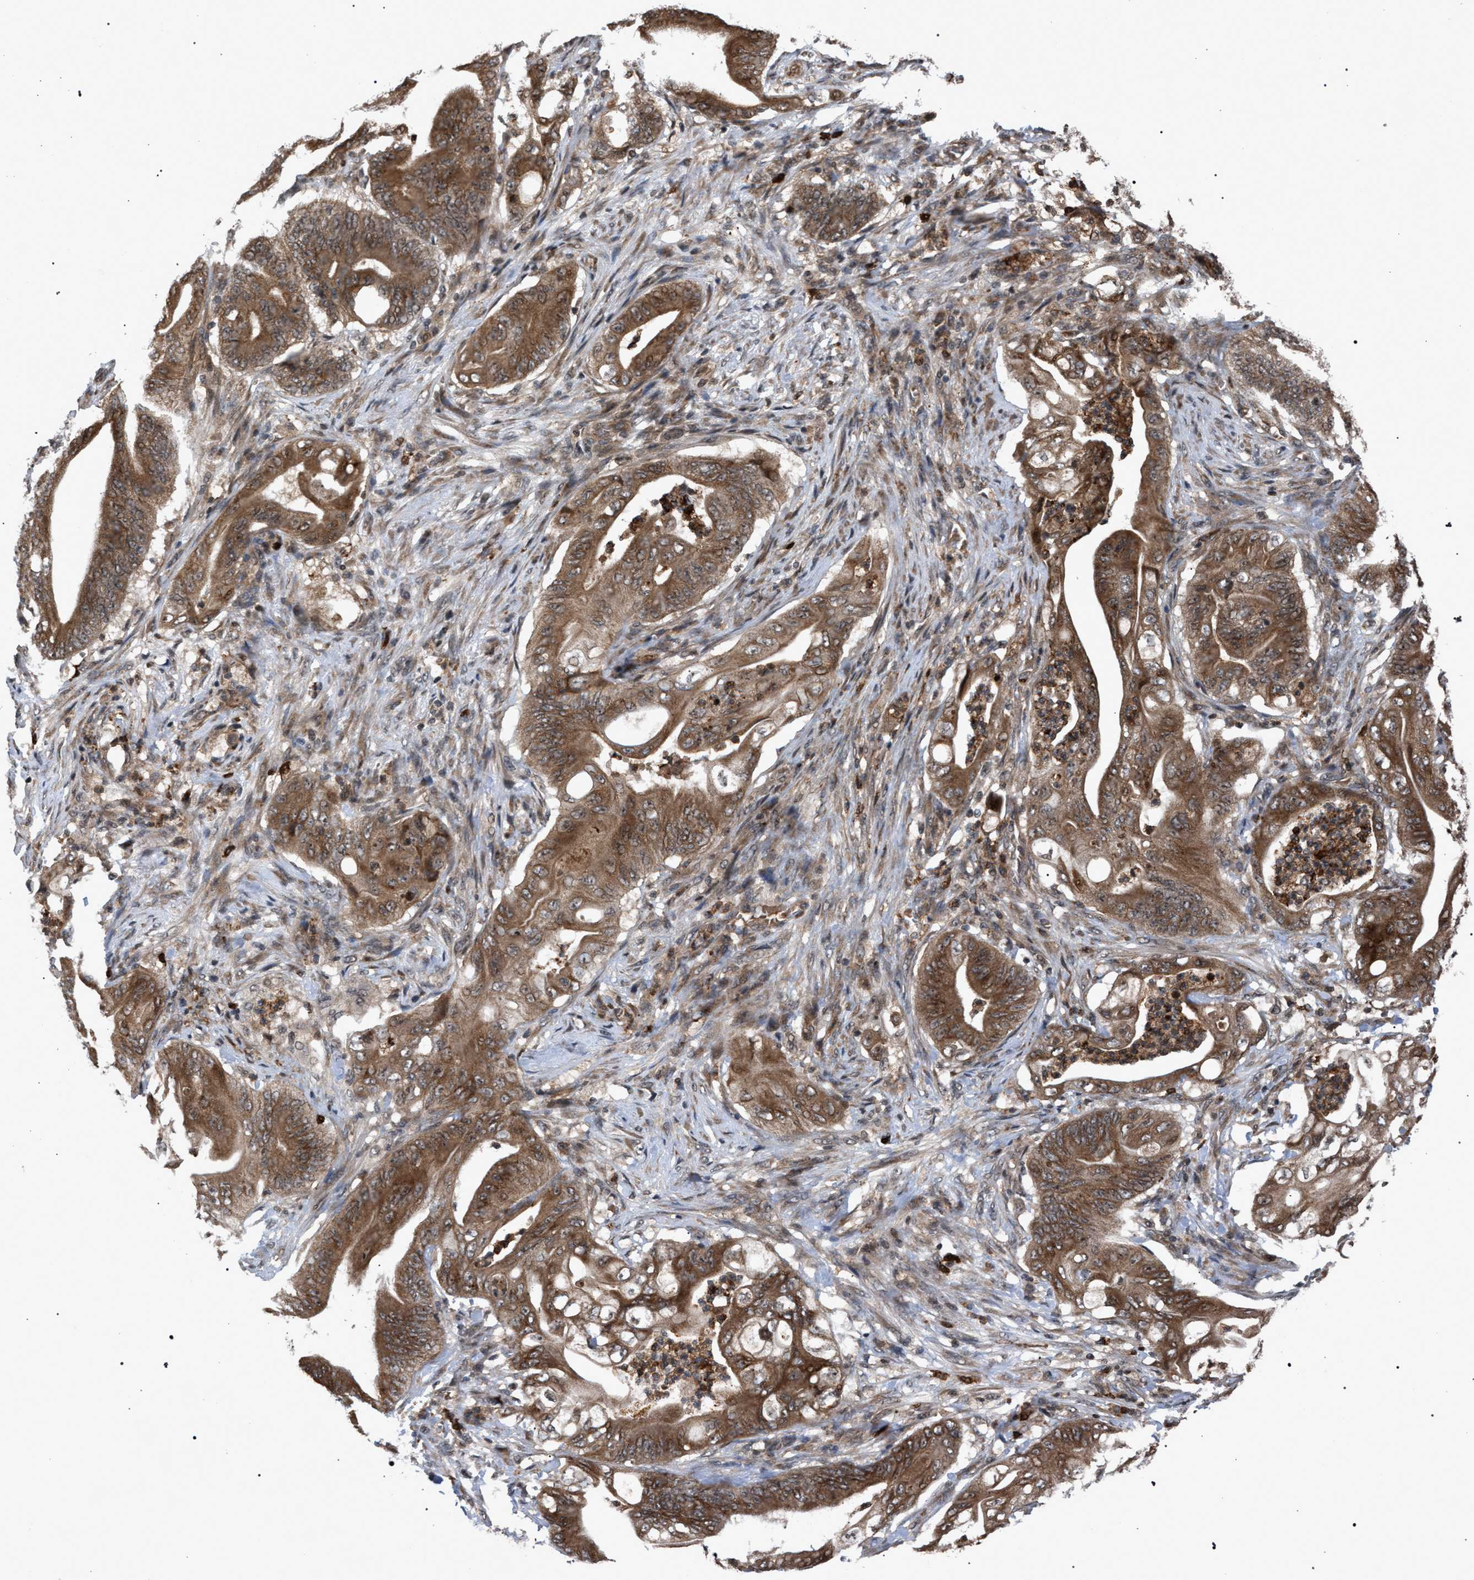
{"staining": {"intensity": "moderate", "quantity": ">75%", "location": "cytoplasmic/membranous"}, "tissue": "stomach cancer", "cell_type": "Tumor cells", "image_type": "cancer", "snomed": [{"axis": "morphology", "description": "Adenocarcinoma, NOS"}, {"axis": "topography", "description": "Stomach"}], "caption": "IHC micrograph of neoplastic tissue: human stomach adenocarcinoma stained using IHC reveals medium levels of moderate protein expression localized specifically in the cytoplasmic/membranous of tumor cells, appearing as a cytoplasmic/membranous brown color.", "gene": "IRAK4", "patient": {"sex": "female", "age": 73}}